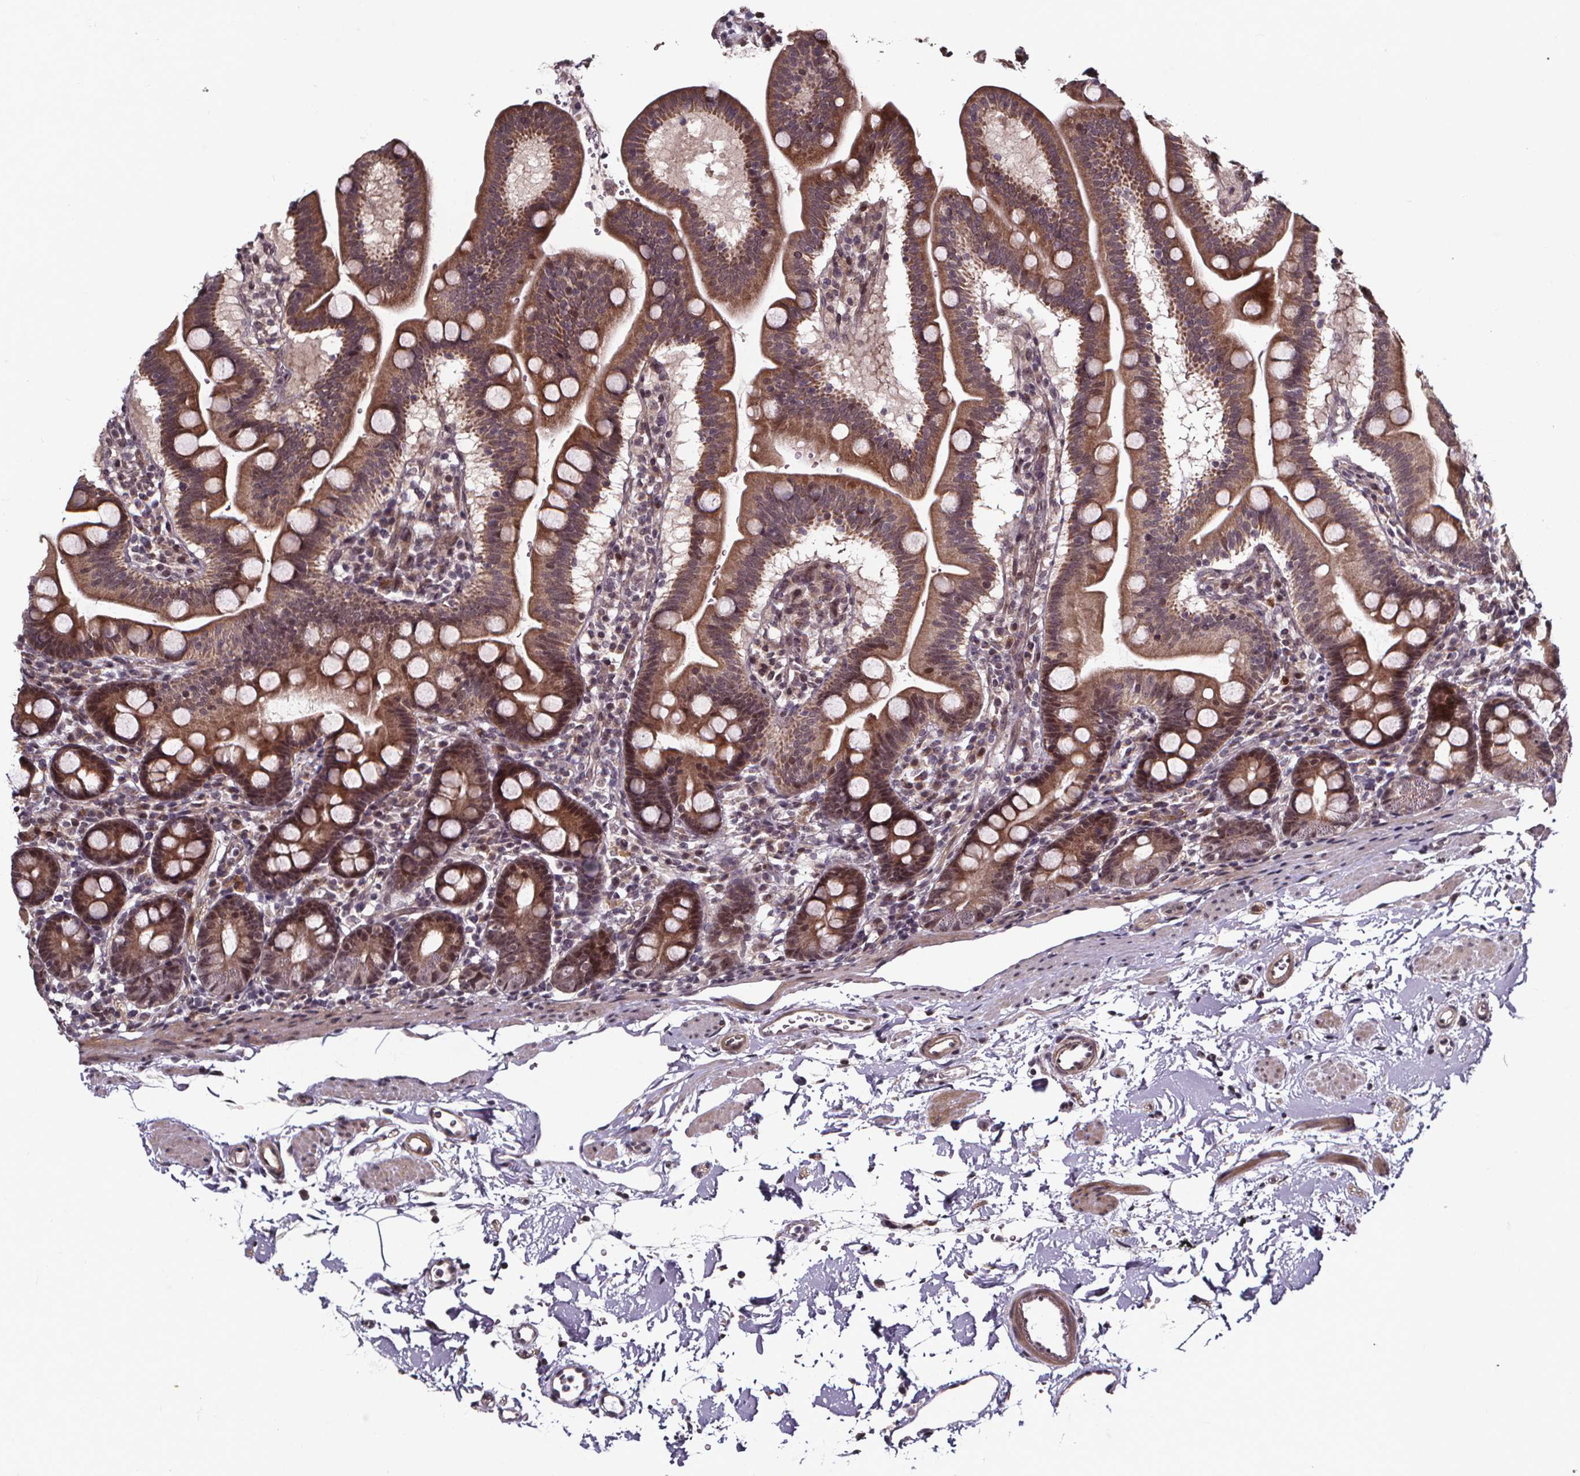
{"staining": {"intensity": "moderate", "quantity": ">75%", "location": "cytoplasmic/membranous,nuclear"}, "tissue": "duodenum", "cell_type": "Glandular cells", "image_type": "normal", "snomed": [{"axis": "morphology", "description": "Normal tissue, NOS"}, {"axis": "topography", "description": "Duodenum"}], "caption": "About >75% of glandular cells in unremarkable duodenum show moderate cytoplasmic/membranous,nuclear protein staining as visualized by brown immunohistochemical staining.", "gene": "DDIT3", "patient": {"sex": "male", "age": 59}}